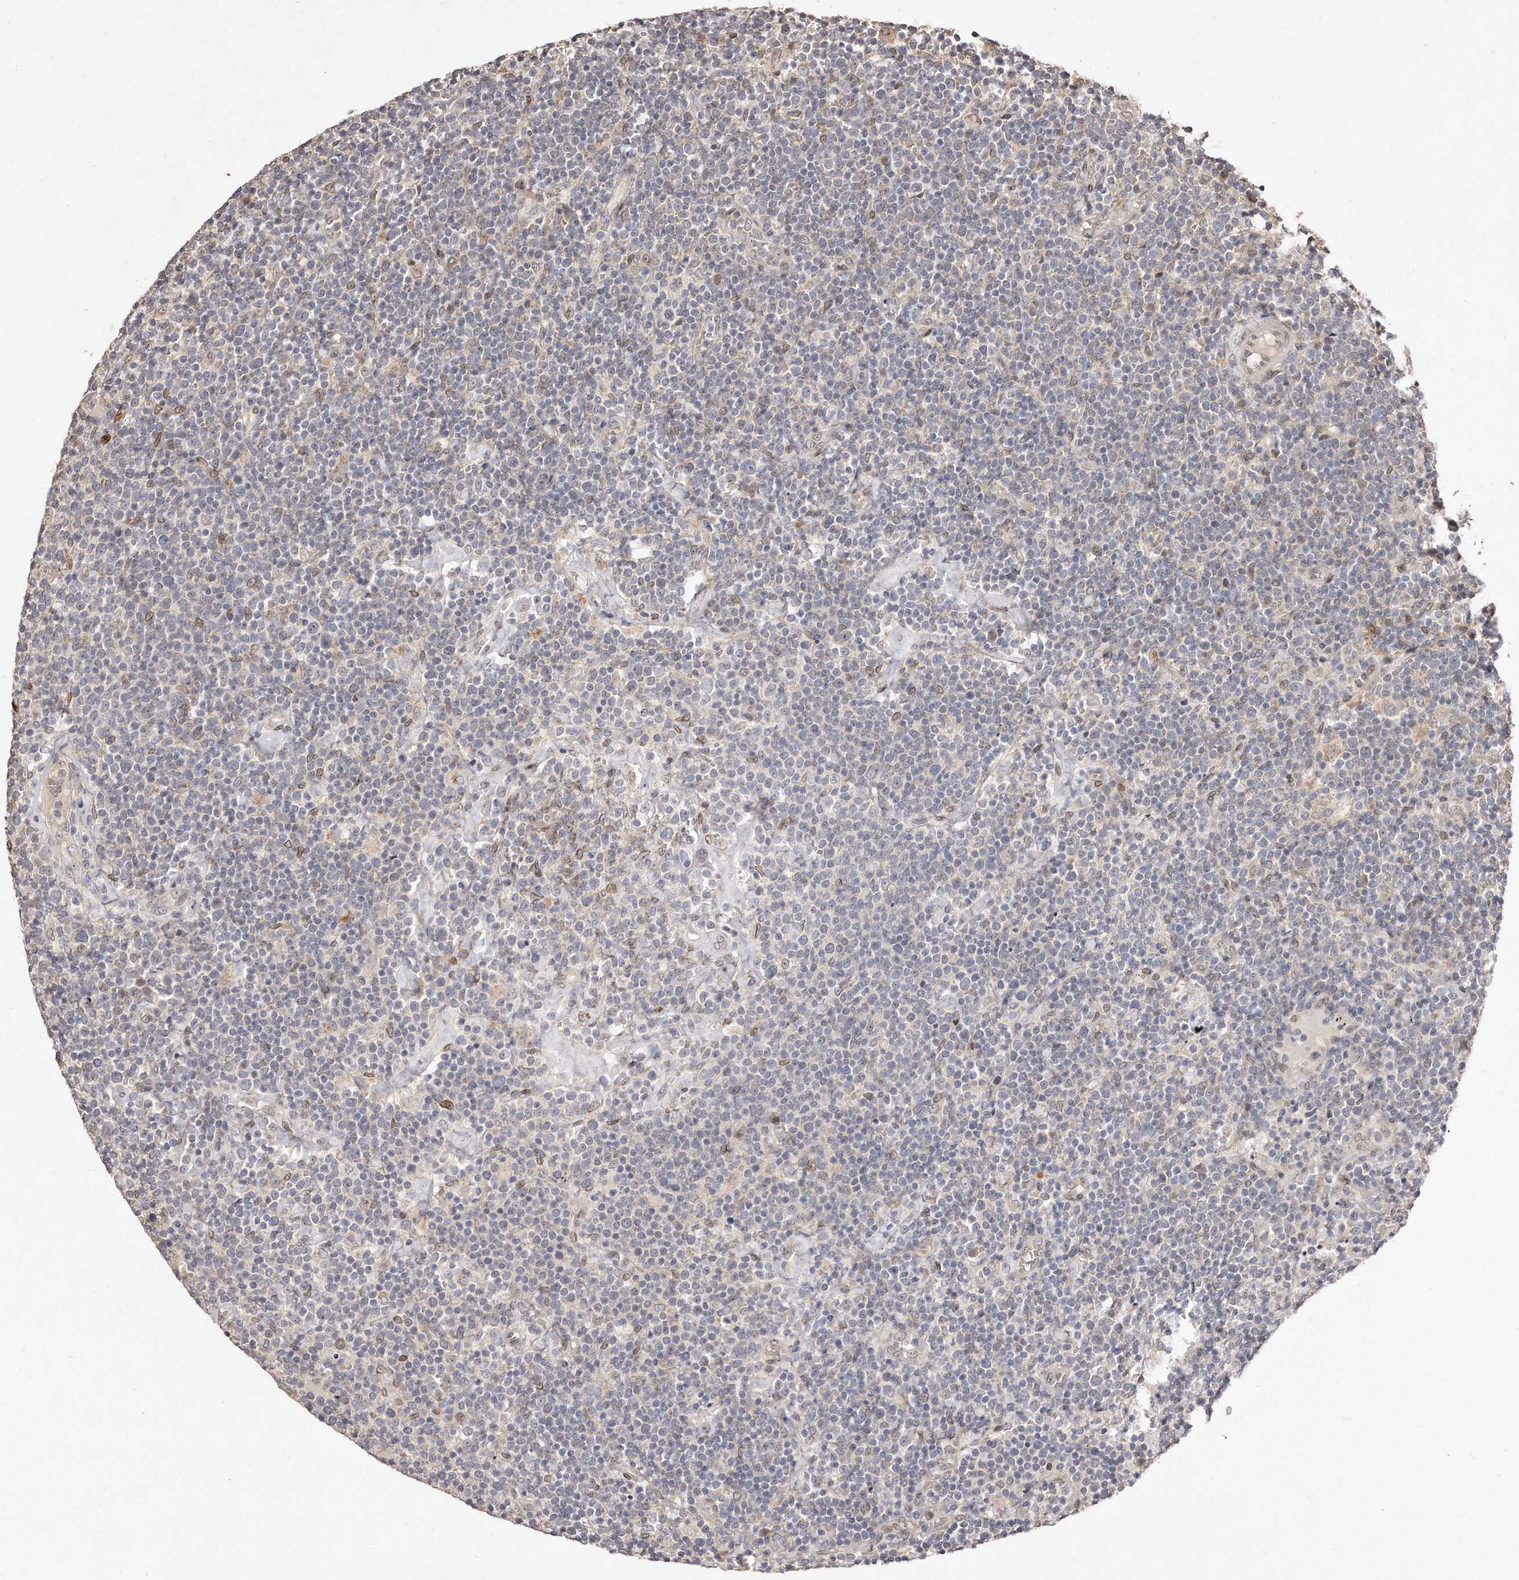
{"staining": {"intensity": "negative", "quantity": "none", "location": "none"}, "tissue": "lymphoma", "cell_type": "Tumor cells", "image_type": "cancer", "snomed": [{"axis": "morphology", "description": "Malignant lymphoma, non-Hodgkin's type, High grade"}, {"axis": "topography", "description": "Lymph node"}], "caption": "The IHC micrograph has no significant positivity in tumor cells of malignant lymphoma, non-Hodgkin's type (high-grade) tissue.", "gene": "HASPIN", "patient": {"sex": "male", "age": 61}}